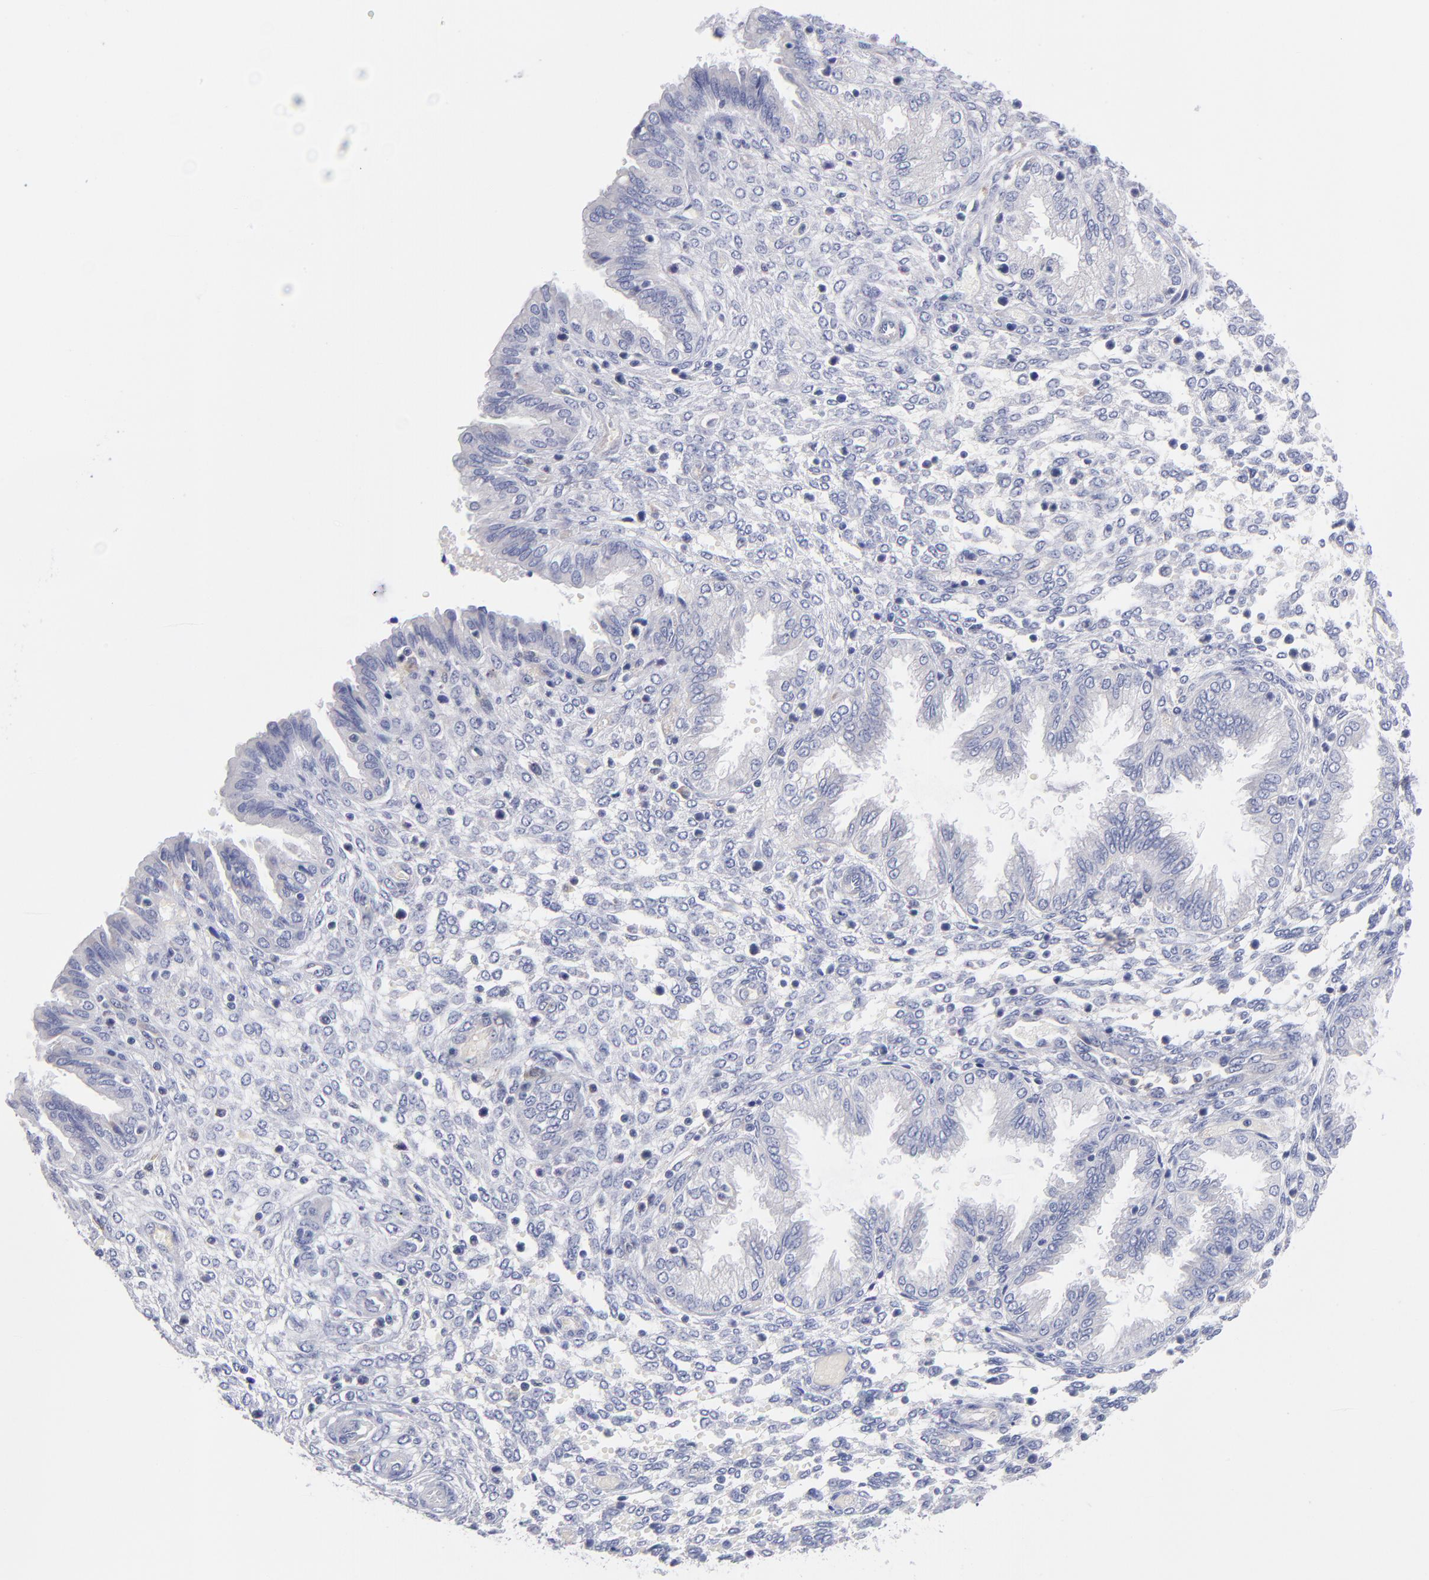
{"staining": {"intensity": "weak", "quantity": "<25%", "location": "cytoplasmic/membranous,nuclear"}, "tissue": "endometrium", "cell_type": "Cells in endometrial stroma", "image_type": "normal", "snomed": [{"axis": "morphology", "description": "Normal tissue, NOS"}, {"axis": "topography", "description": "Endometrium"}], "caption": "Photomicrograph shows no significant protein staining in cells in endometrial stroma of benign endometrium.", "gene": "BID", "patient": {"sex": "female", "age": 33}}